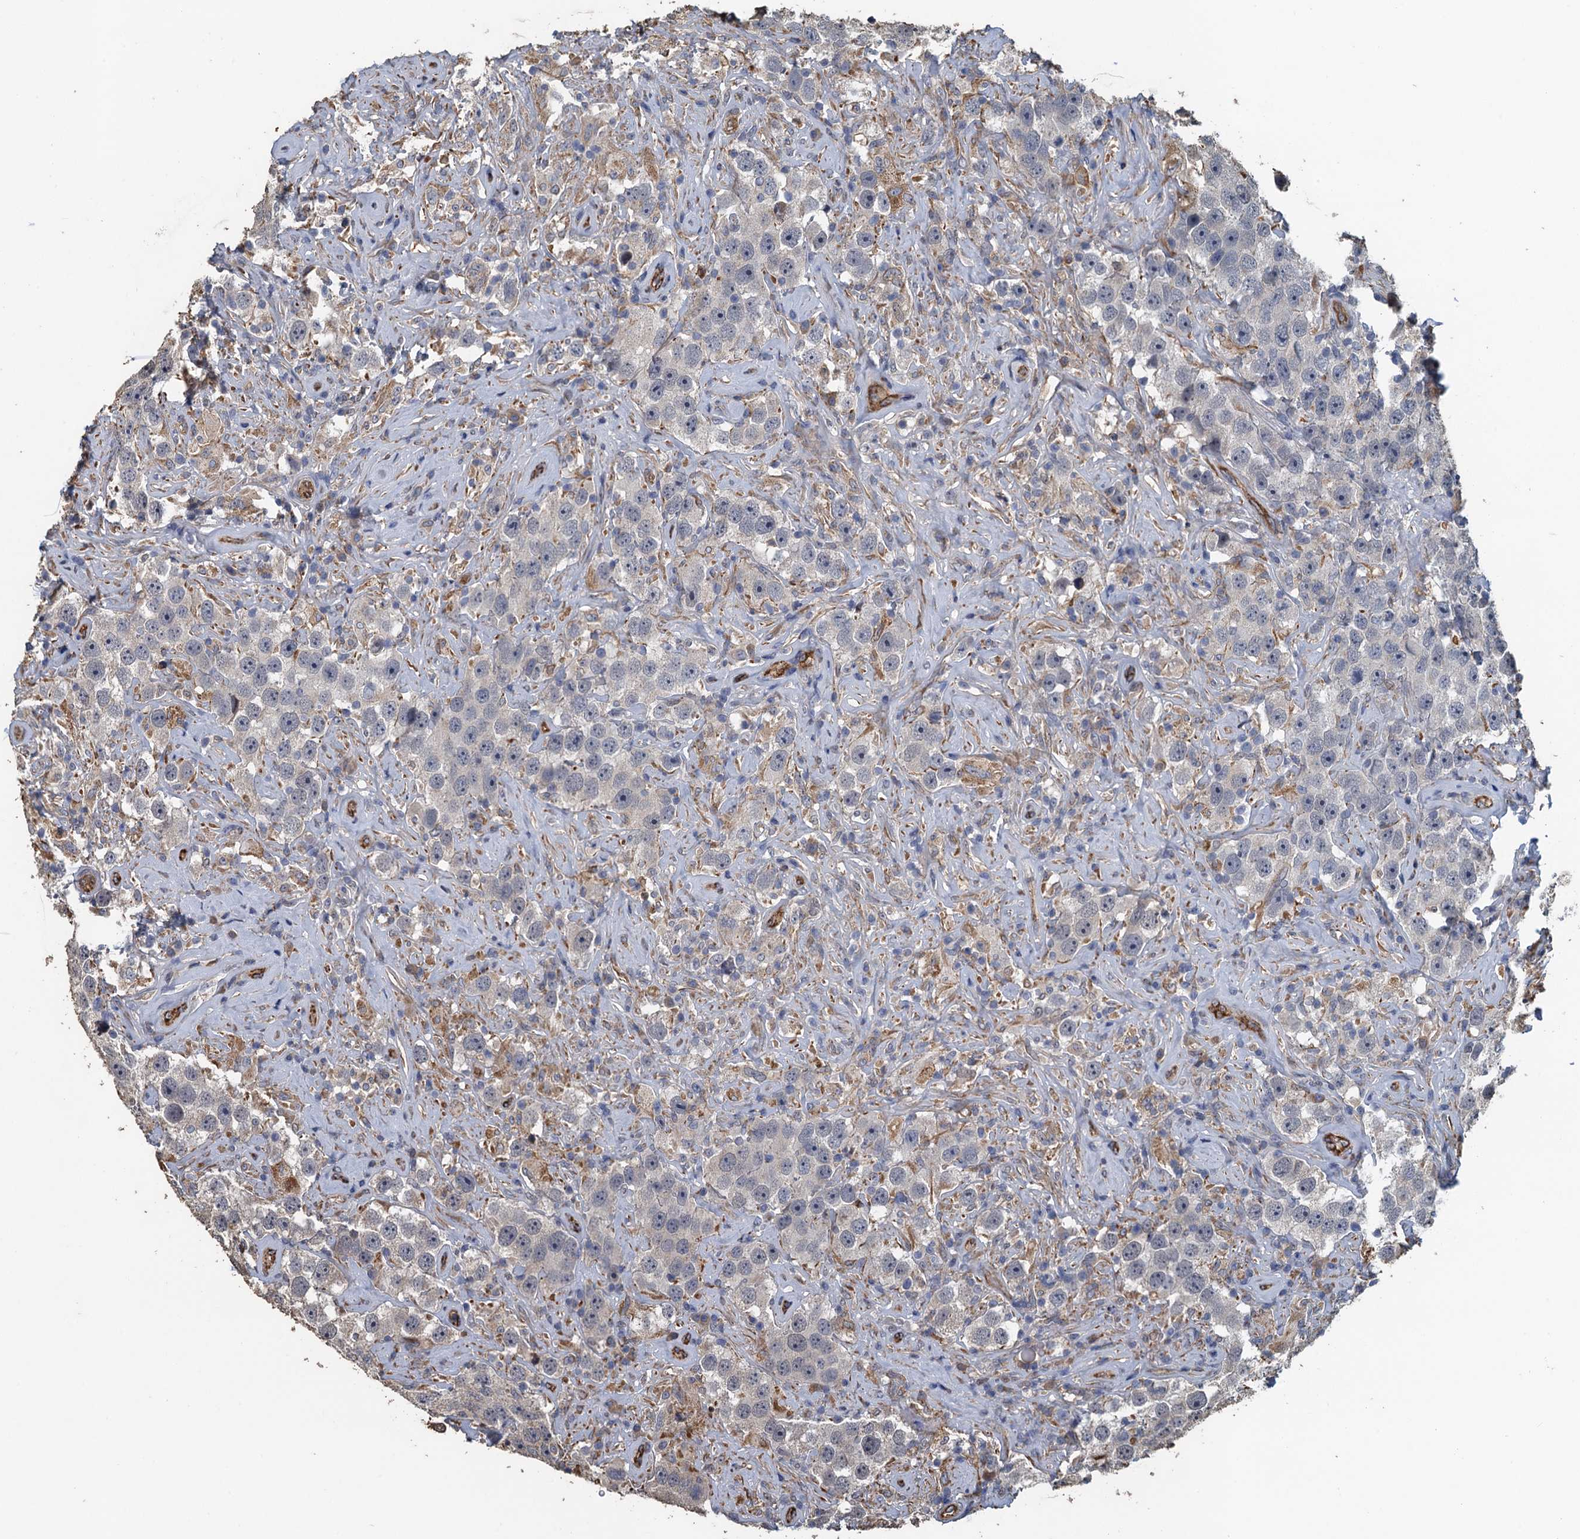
{"staining": {"intensity": "negative", "quantity": "none", "location": "none"}, "tissue": "testis cancer", "cell_type": "Tumor cells", "image_type": "cancer", "snomed": [{"axis": "morphology", "description": "Seminoma, NOS"}, {"axis": "topography", "description": "Testis"}], "caption": "Tumor cells show no significant staining in testis seminoma. (DAB (3,3'-diaminobenzidine) immunohistochemistry with hematoxylin counter stain).", "gene": "ACSBG1", "patient": {"sex": "male", "age": 49}}